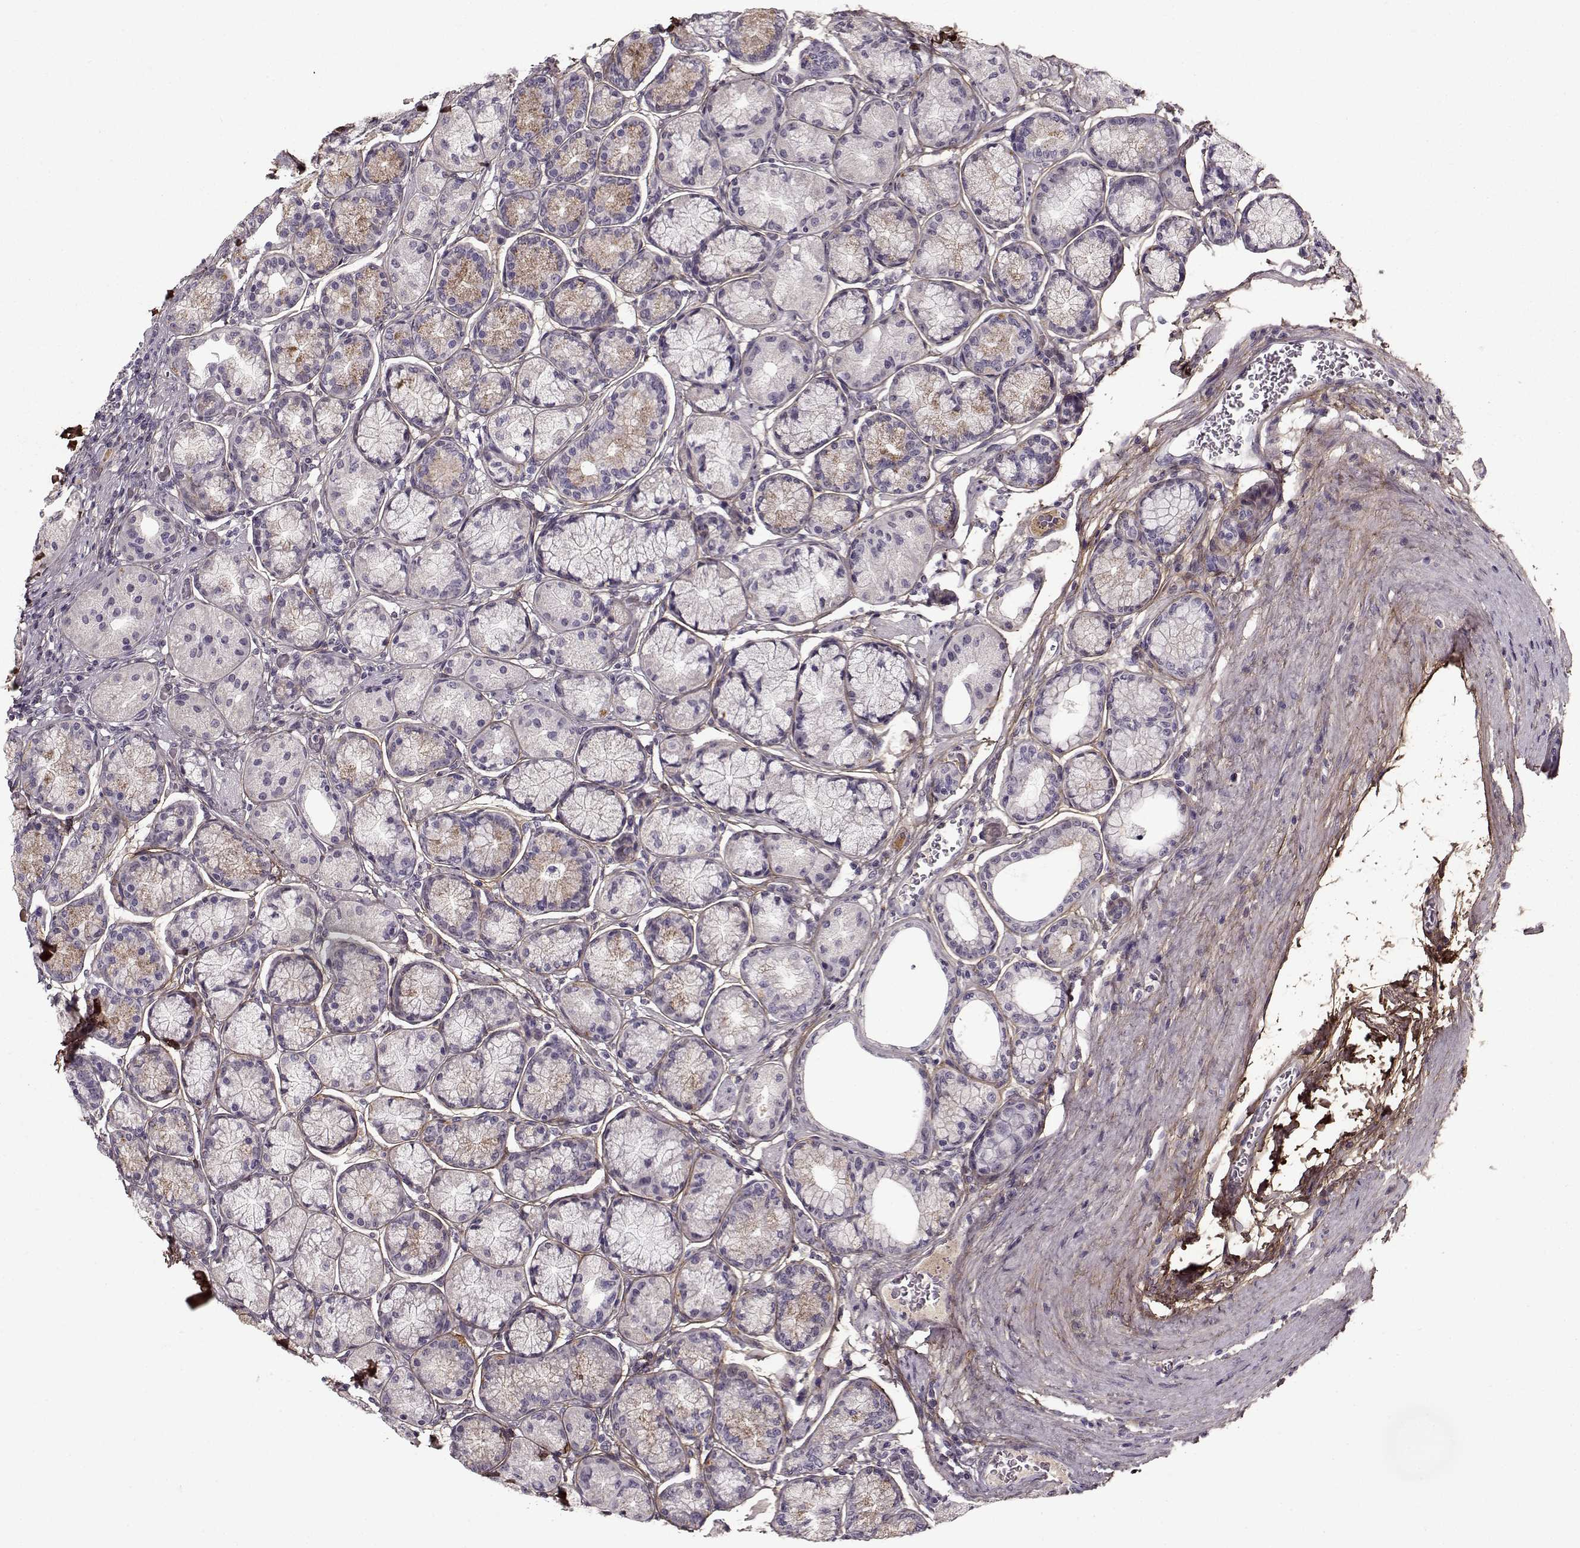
{"staining": {"intensity": "moderate", "quantity": "<25%", "location": "cytoplasmic/membranous"}, "tissue": "stomach", "cell_type": "Glandular cells", "image_type": "normal", "snomed": [{"axis": "morphology", "description": "Normal tissue, NOS"}, {"axis": "morphology", "description": "Adenocarcinoma, NOS"}, {"axis": "morphology", "description": "Adenocarcinoma, High grade"}, {"axis": "topography", "description": "Stomach, upper"}, {"axis": "topography", "description": "Stomach"}], "caption": "Stomach was stained to show a protein in brown. There is low levels of moderate cytoplasmic/membranous positivity in approximately <25% of glandular cells. (IHC, brightfield microscopy, high magnification).", "gene": "LUM", "patient": {"sex": "female", "age": 65}}